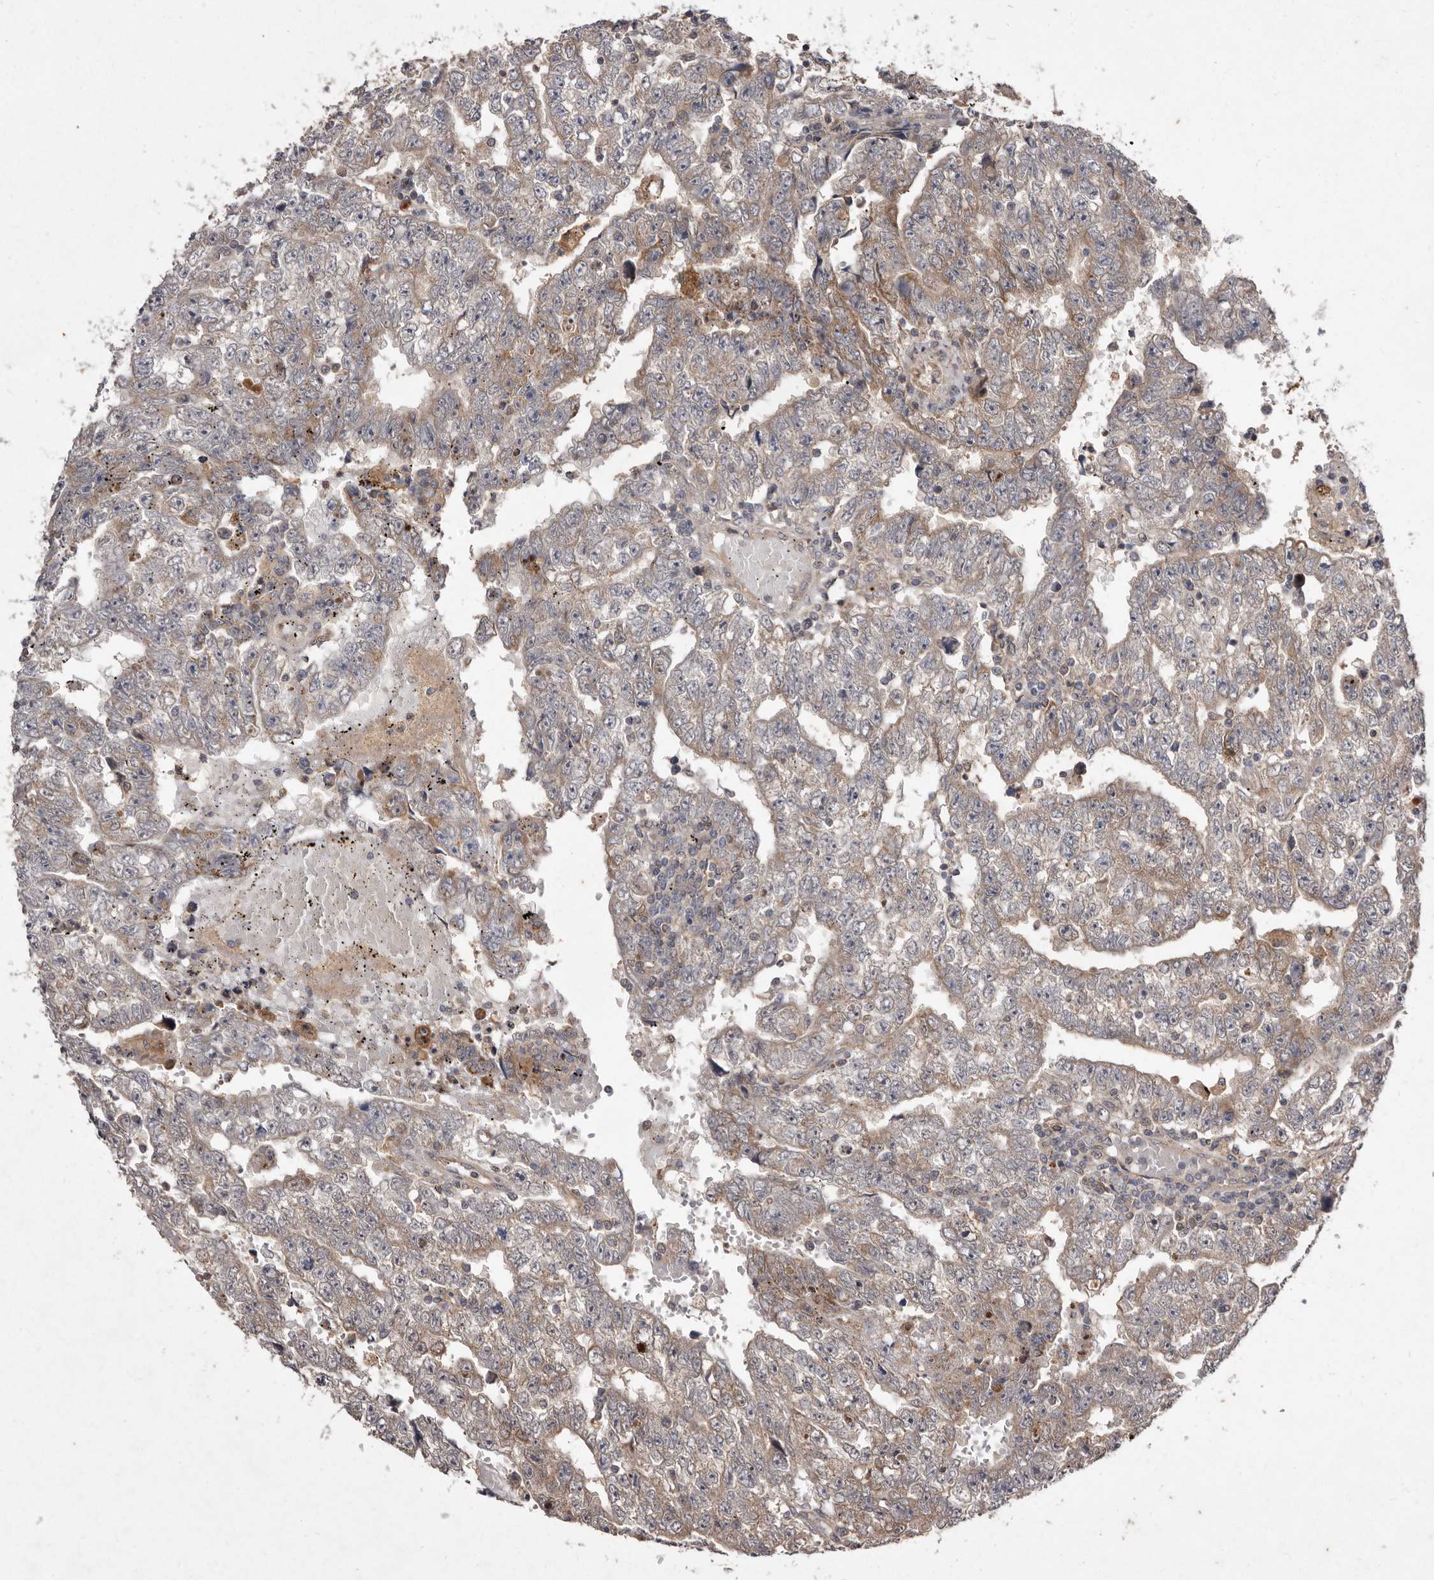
{"staining": {"intensity": "moderate", "quantity": "25%-75%", "location": "cytoplasmic/membranous"}, "tissue": "testis cancer", "cell_type": "Tumor cells", "image_type": "cancer", "snomed": [{"axis": "morphology", "description": "Carcinoma, Embryonal, NOS"}, {"axis": "topography", "description": "Testis"}], "caption": "Testis cancer (embryonal carcinoma) stained for a protein (brown) shows moderate cytoplasmic/membranous positive expression in about 25%-75% of tumor cells.", "gene": "FLAD1", "patient": {"sex": "male", "age": 25}}